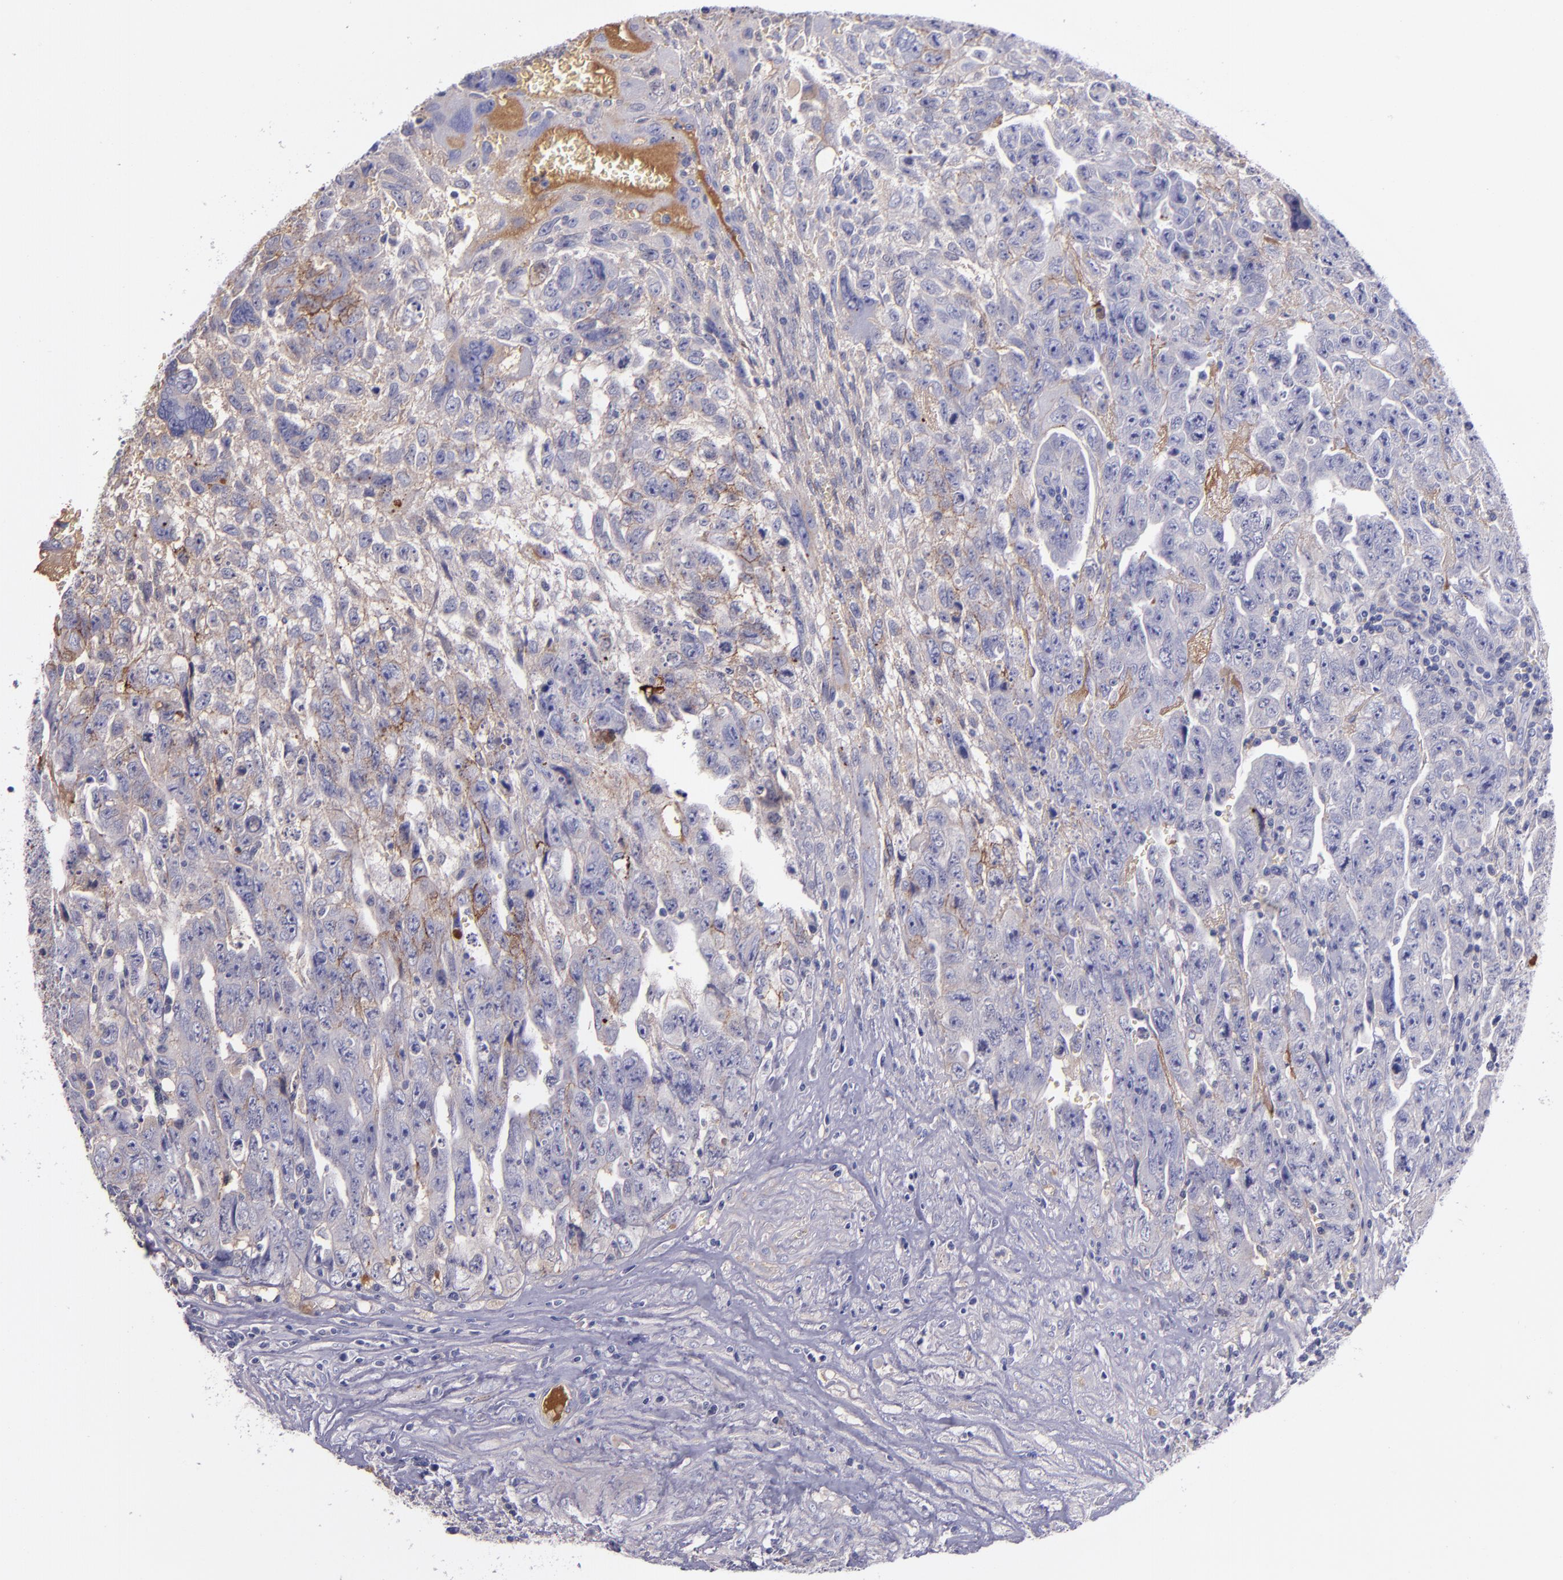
{"staining": {"intensity": "moderate", "quantity": "<25%", "location": "cytoplasmic/membranous"}, "tissue": "testis cancer", "cell_type": "Tumor cells", "image_type": "cancer", "snomed": [{"axis": "morphology", "description": "Carcinoma, Embryonal, NOS"}, {"axis": "topography", "description": "Testis"}], "caption": "Protein analysis of testis cancer tissue reveals moderate cytoplasmic/membranous staining in approximately <25% of tumor cells. (IHC, brightfield microscopy, high magnification).", "gene": "KNG1", "patient": {"sex": "male", "age": 28}}